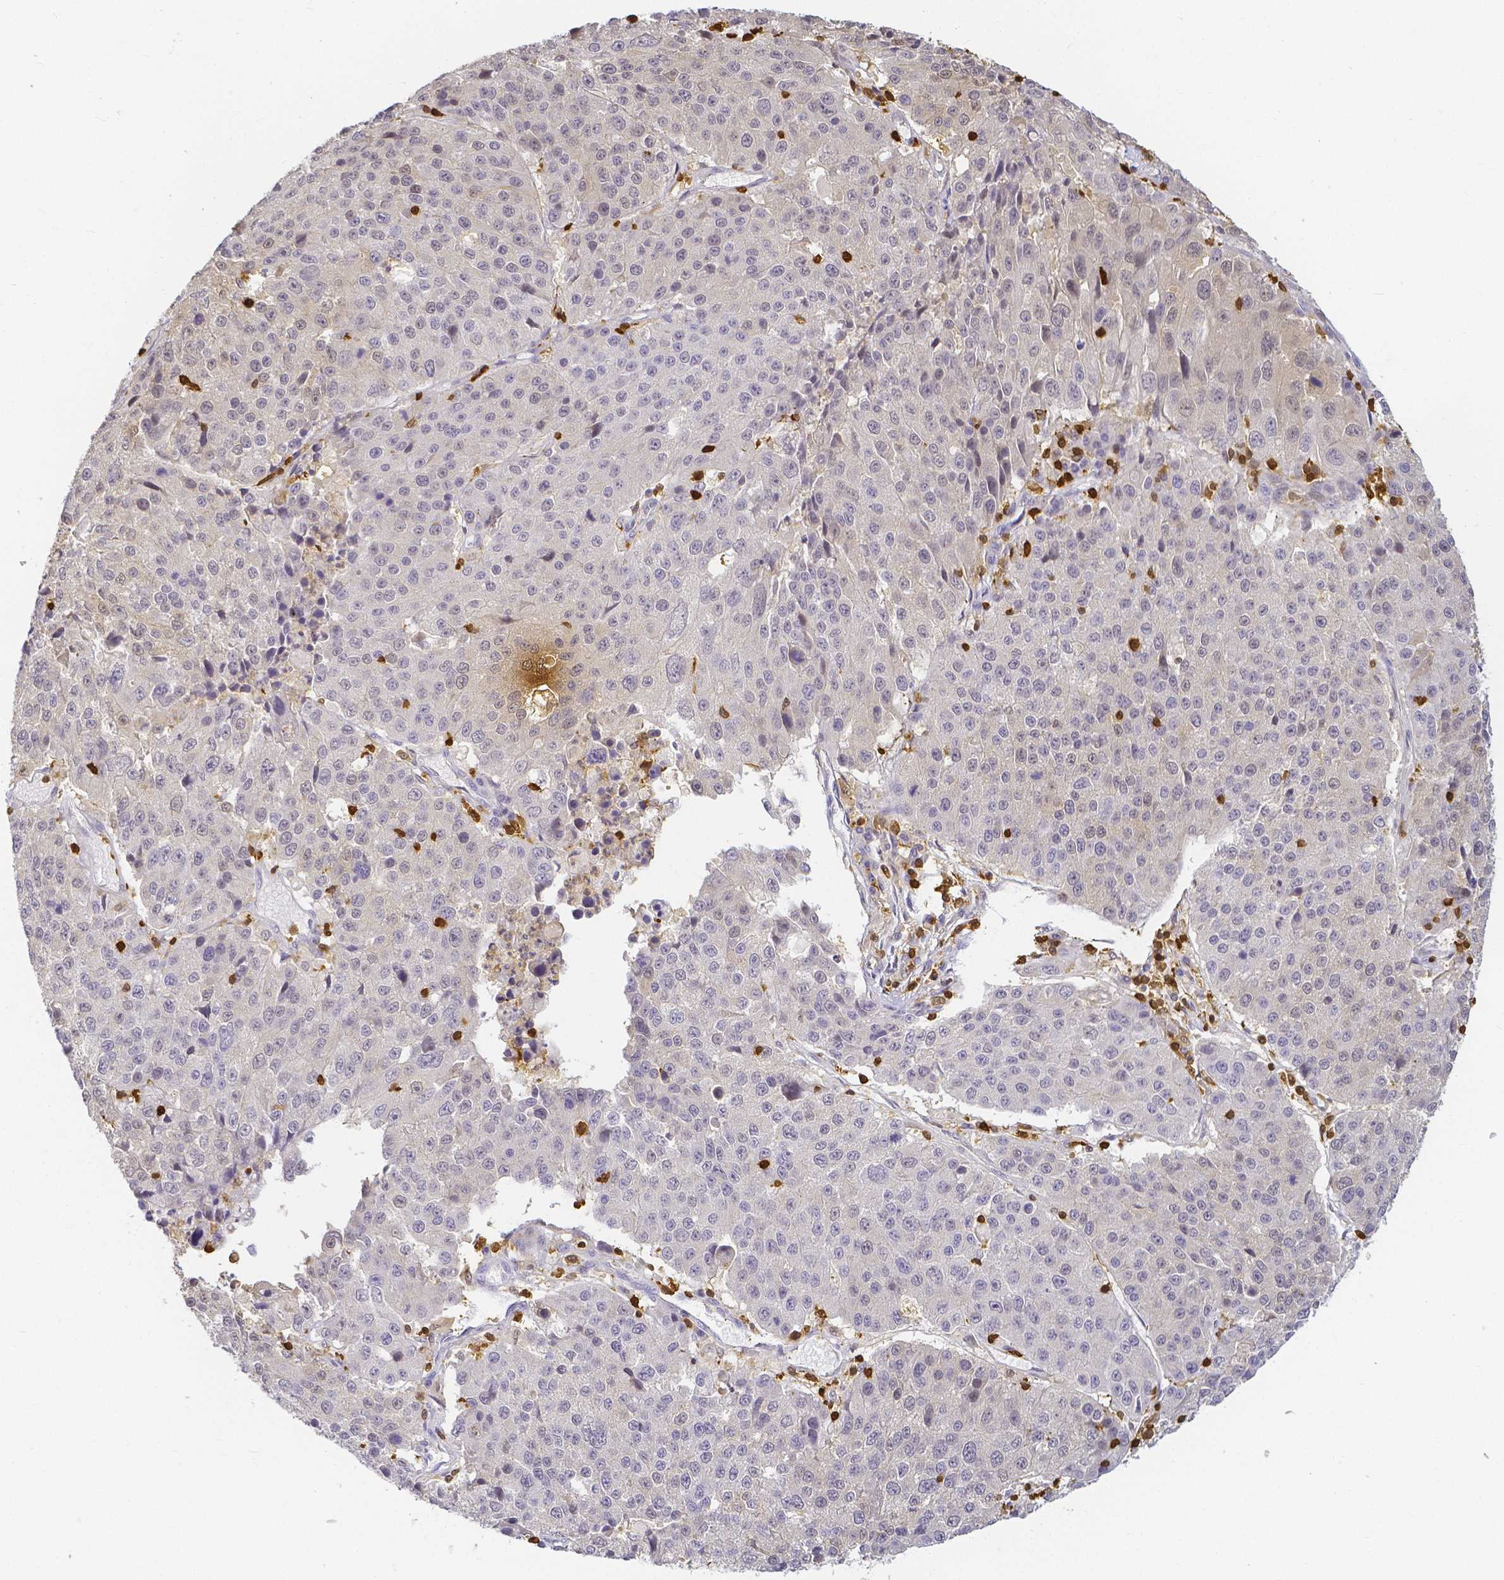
{"staining": {"intensity": "negative", "quantity": "none", "location": "none"}, "tissue": "stomach cancer", "cell_type": "Tumor cells", "image_type": "cancer", "snomed": [{"axis": "morphology", "description": "Adenocarcinoma, NOS"}, {"axis": "topography", "description": "Stomach"}], "caption": "IHC of stomach cancer reveals no positivity in tumor cells.", "gene": "COTL1", "patient": {"sex": "male", "age": 71}}